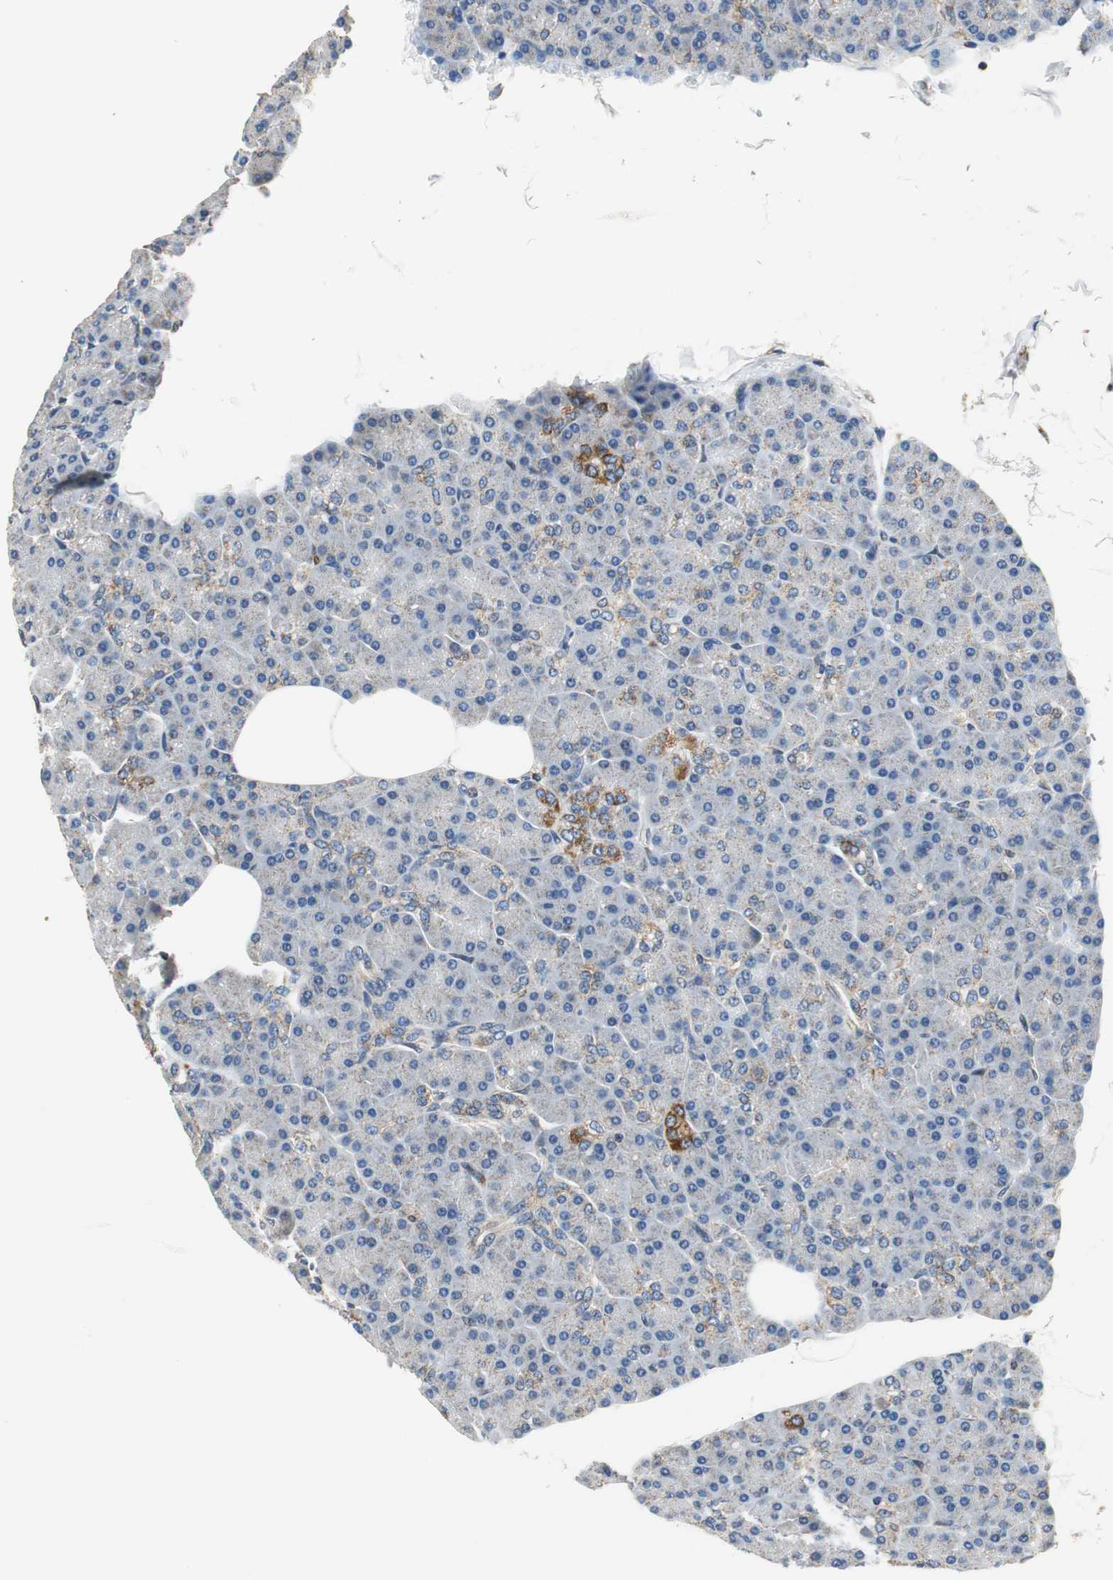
{"staining": {"intensity": "negative", "quantity": "none", "location": "none"}, "tissue": "pancreas", "cell_type": "Exocrine glandular cells", "image_type": "normal", "snomed": [{"axis": "morphology", "description": "Normal tissue, NOS"}, {"axis": "topography", "description": "Pancreas"}], "caption": "The micrograph reveals no significant positivity in exocrine glandular cells of pancreas.", "gene": "GSTK1", "patient": {"sex": "female", "age": 43}}